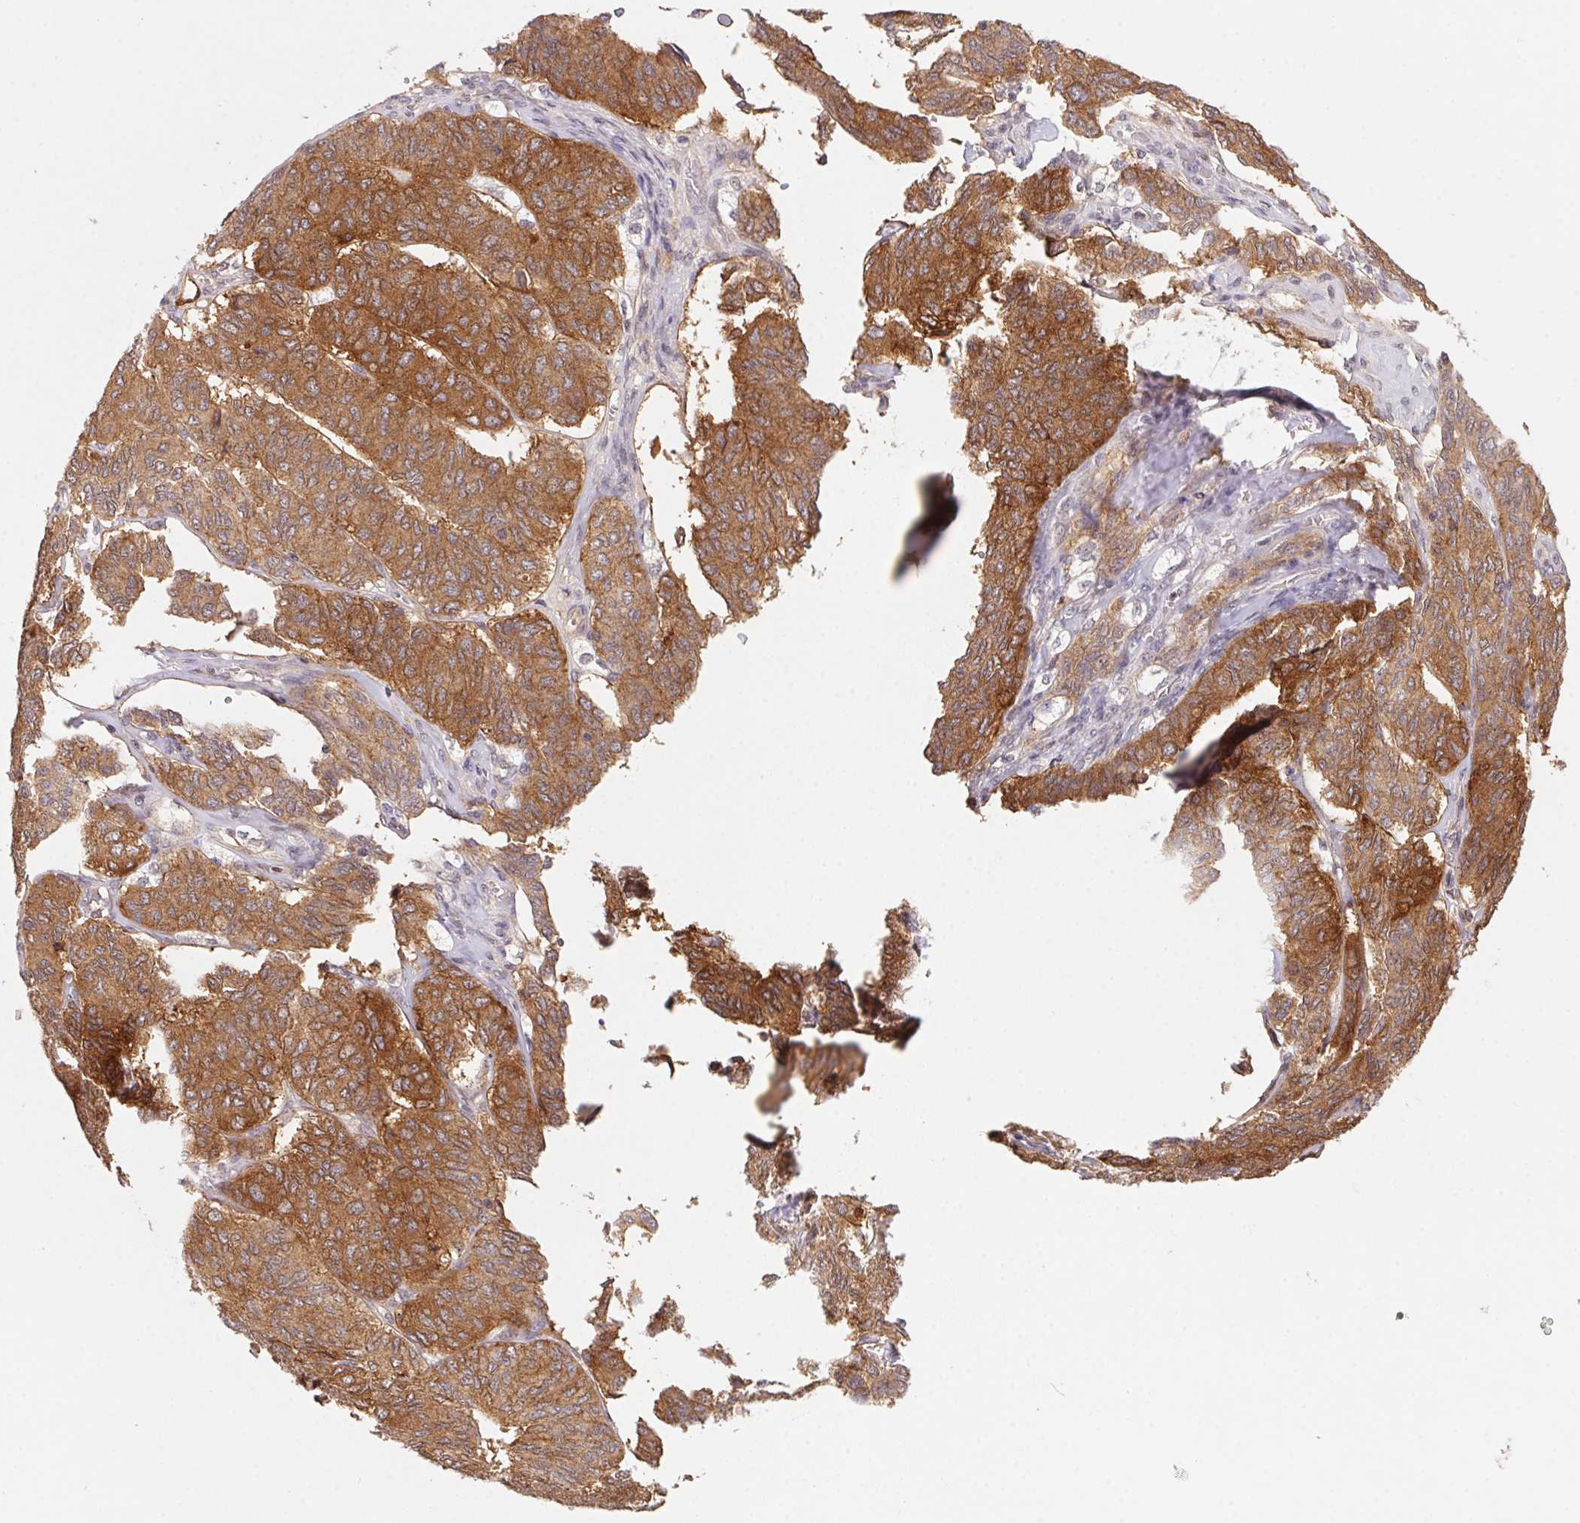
{"staining": {"intensity": "strong", "quantity": ">75%", "location": "cytoplasmic/membranous"}, "tissue": "ovarian cancer", "cell_type": "Tumor cells", "image_type": "cancer", "snomed": [{"axis": "morphology", "description": "Carcinoma, endometroid"}, {"axis": "topography", "description": "Ovary"}], "caption": "Ovarian cancer stained for a protein reveals strong cytoplasmic/membranous positivity in tumor cells.", "gene": "SLC52A2", "patient": {"sex": "female", "age": 80}}